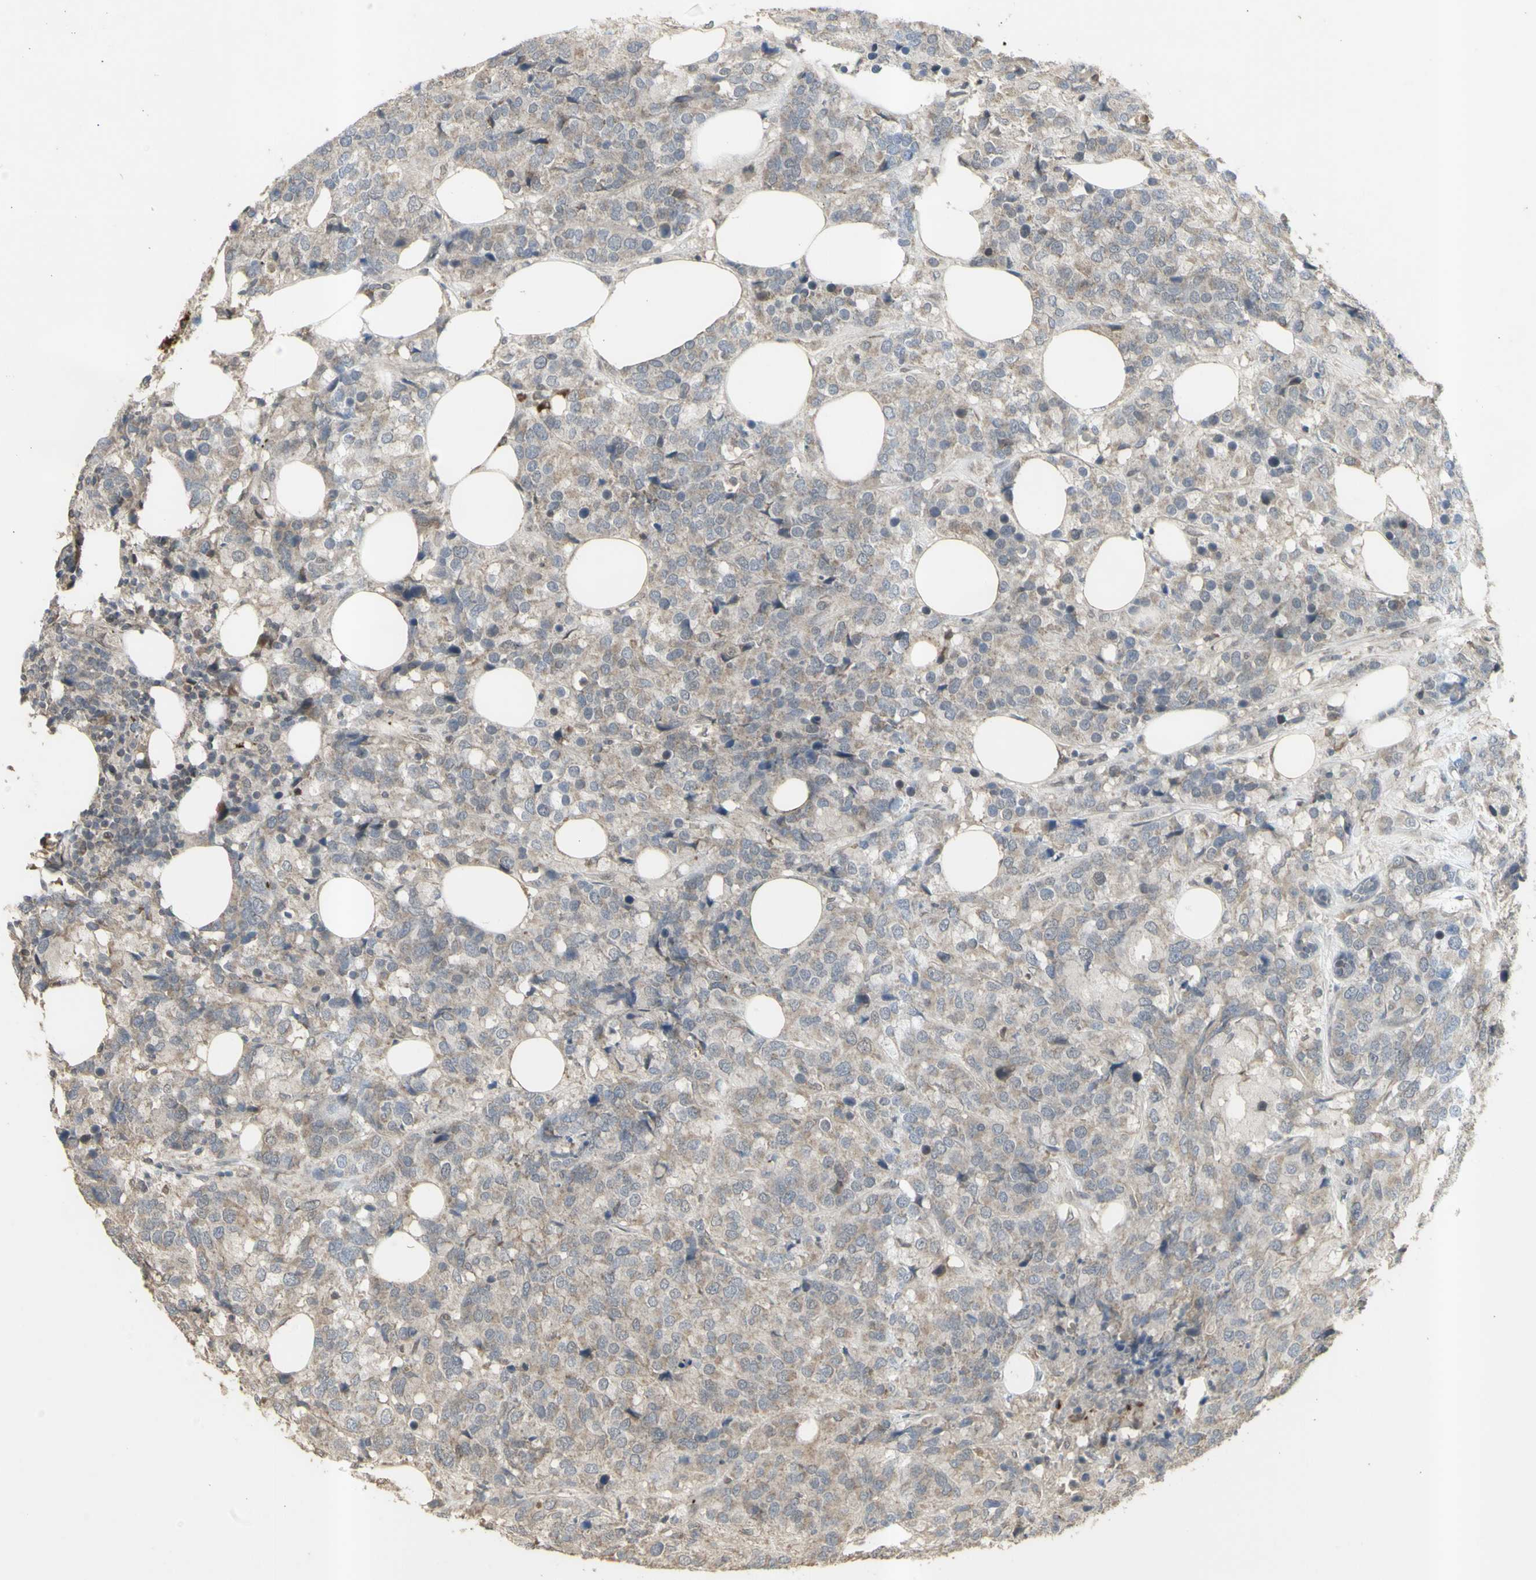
{"staining": {"intensity": "weak", "quantity": ">75%", "location": "cytoplasmic/membranous"}, "tissue": "breast cancer", "cell_type": "Tumor cells", "image_type": "cancer", "snomed": [{"axis": "morphology", "description": "Lobular carcinoma"}, {"axis": "topography", "description": "Breast"}], "caption": "IHC photomicrograph of neoplastic tissue: breast cancer (lobular carcinoma) stained using immunohistochemistry exhibits low levels of weak protein expression localized specifically in the cytoplasmic/membranous of tumor cells, appearing as a cytoplasmic/membranous brown color.", "gene": "ALOX12", "patient": {"sex": "female", "age": 59}}